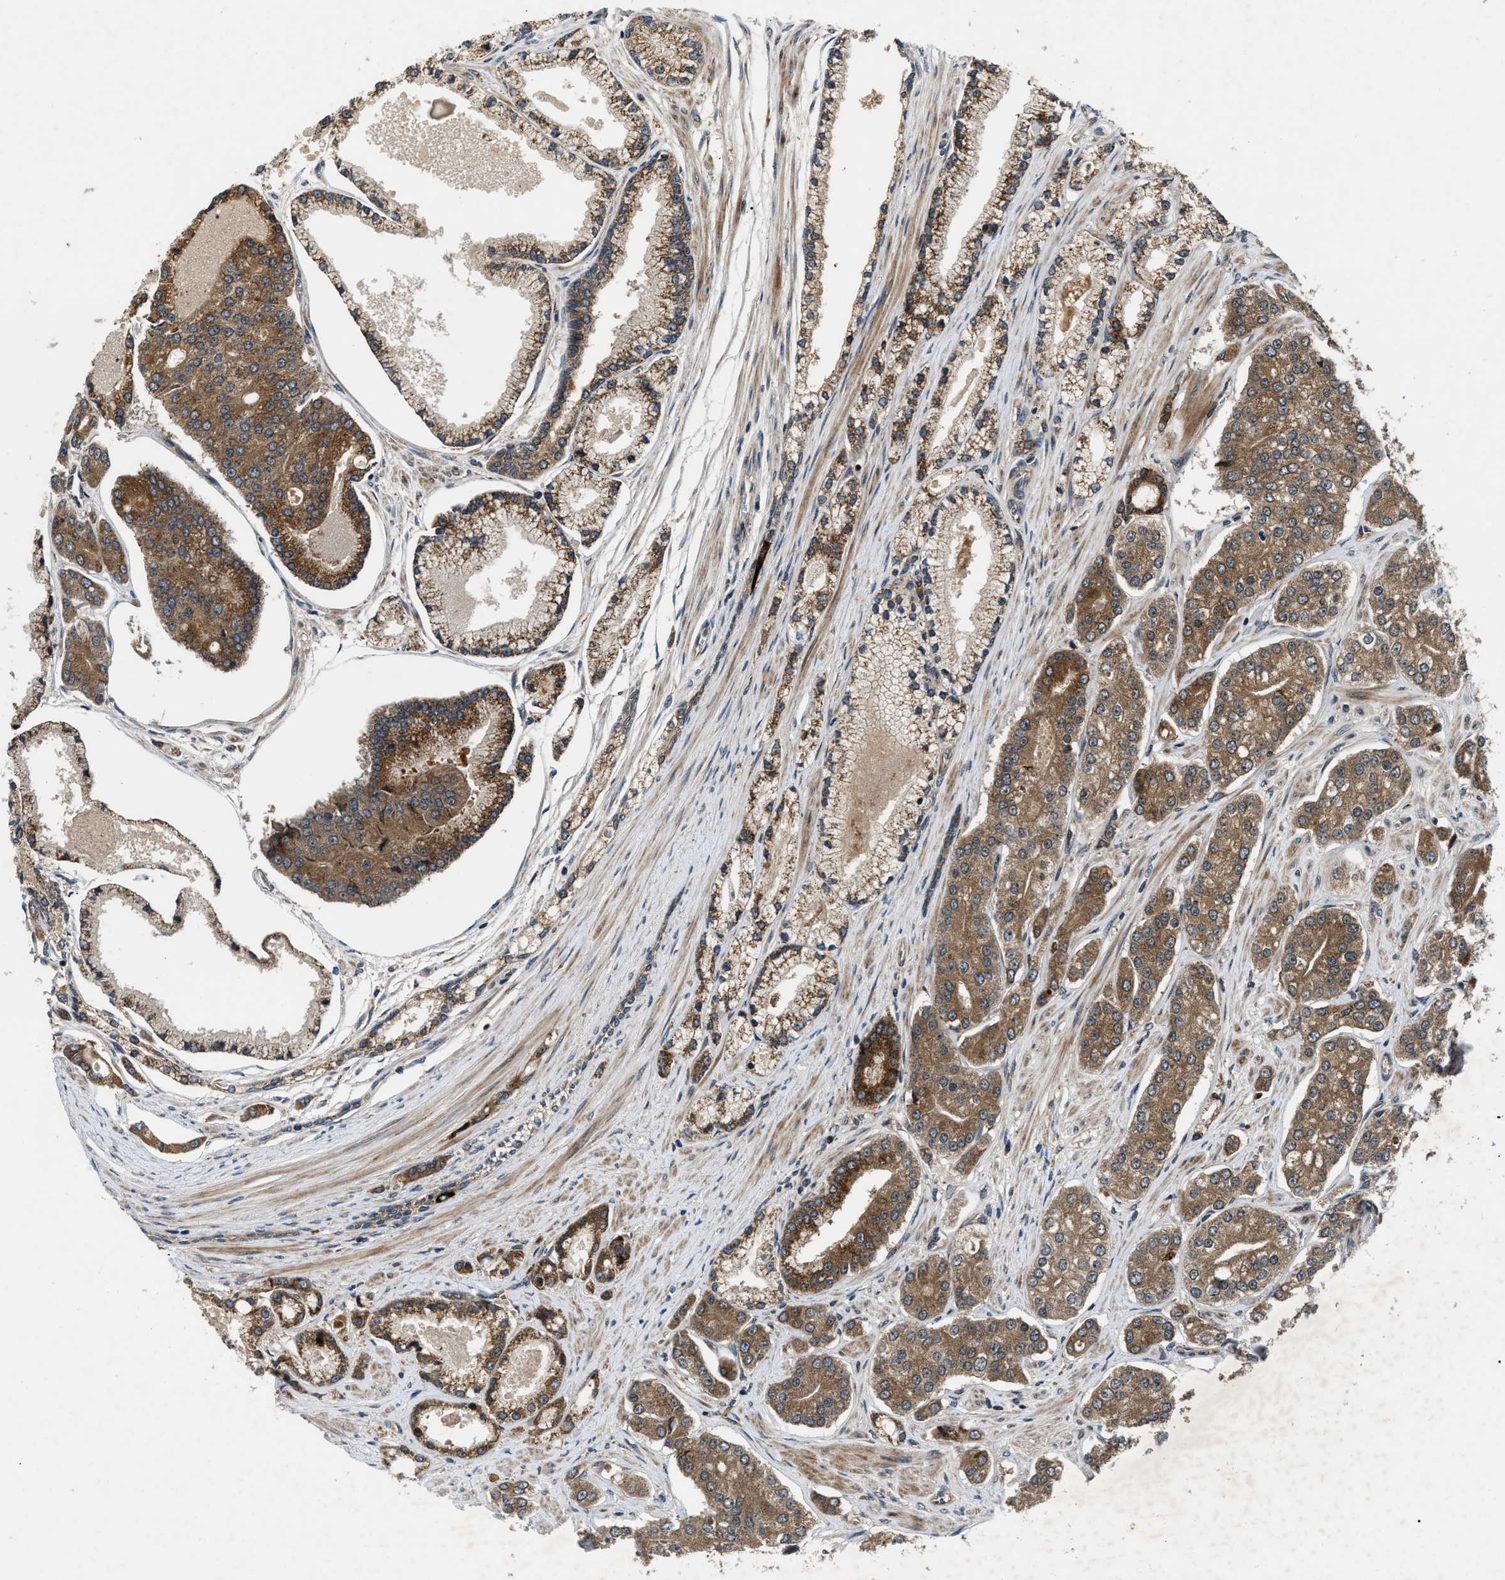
{"staining": {"intensity": "moderate", "quantity": ">75%", "location": "cytoplasmic/membranous"}, "tissue": "prostate cancer", "cell_type": "Tumor cells", "image_type": "cancer", "snomed": [{"axis": "morphology", "description": "Adenocarcinoma, High grade"}, {"axis": "topography", "description": "Prostate"}], "caption": "IHC (DAB (3,3'-diaminobenzidine)) staining of human prostate cancer demonstrates moderate cytoplasmic/membranous protein positivity in about >75% of tumor cells.", "gene": "PNPLA8", "patient": {"sex": "male", "age": 71}}